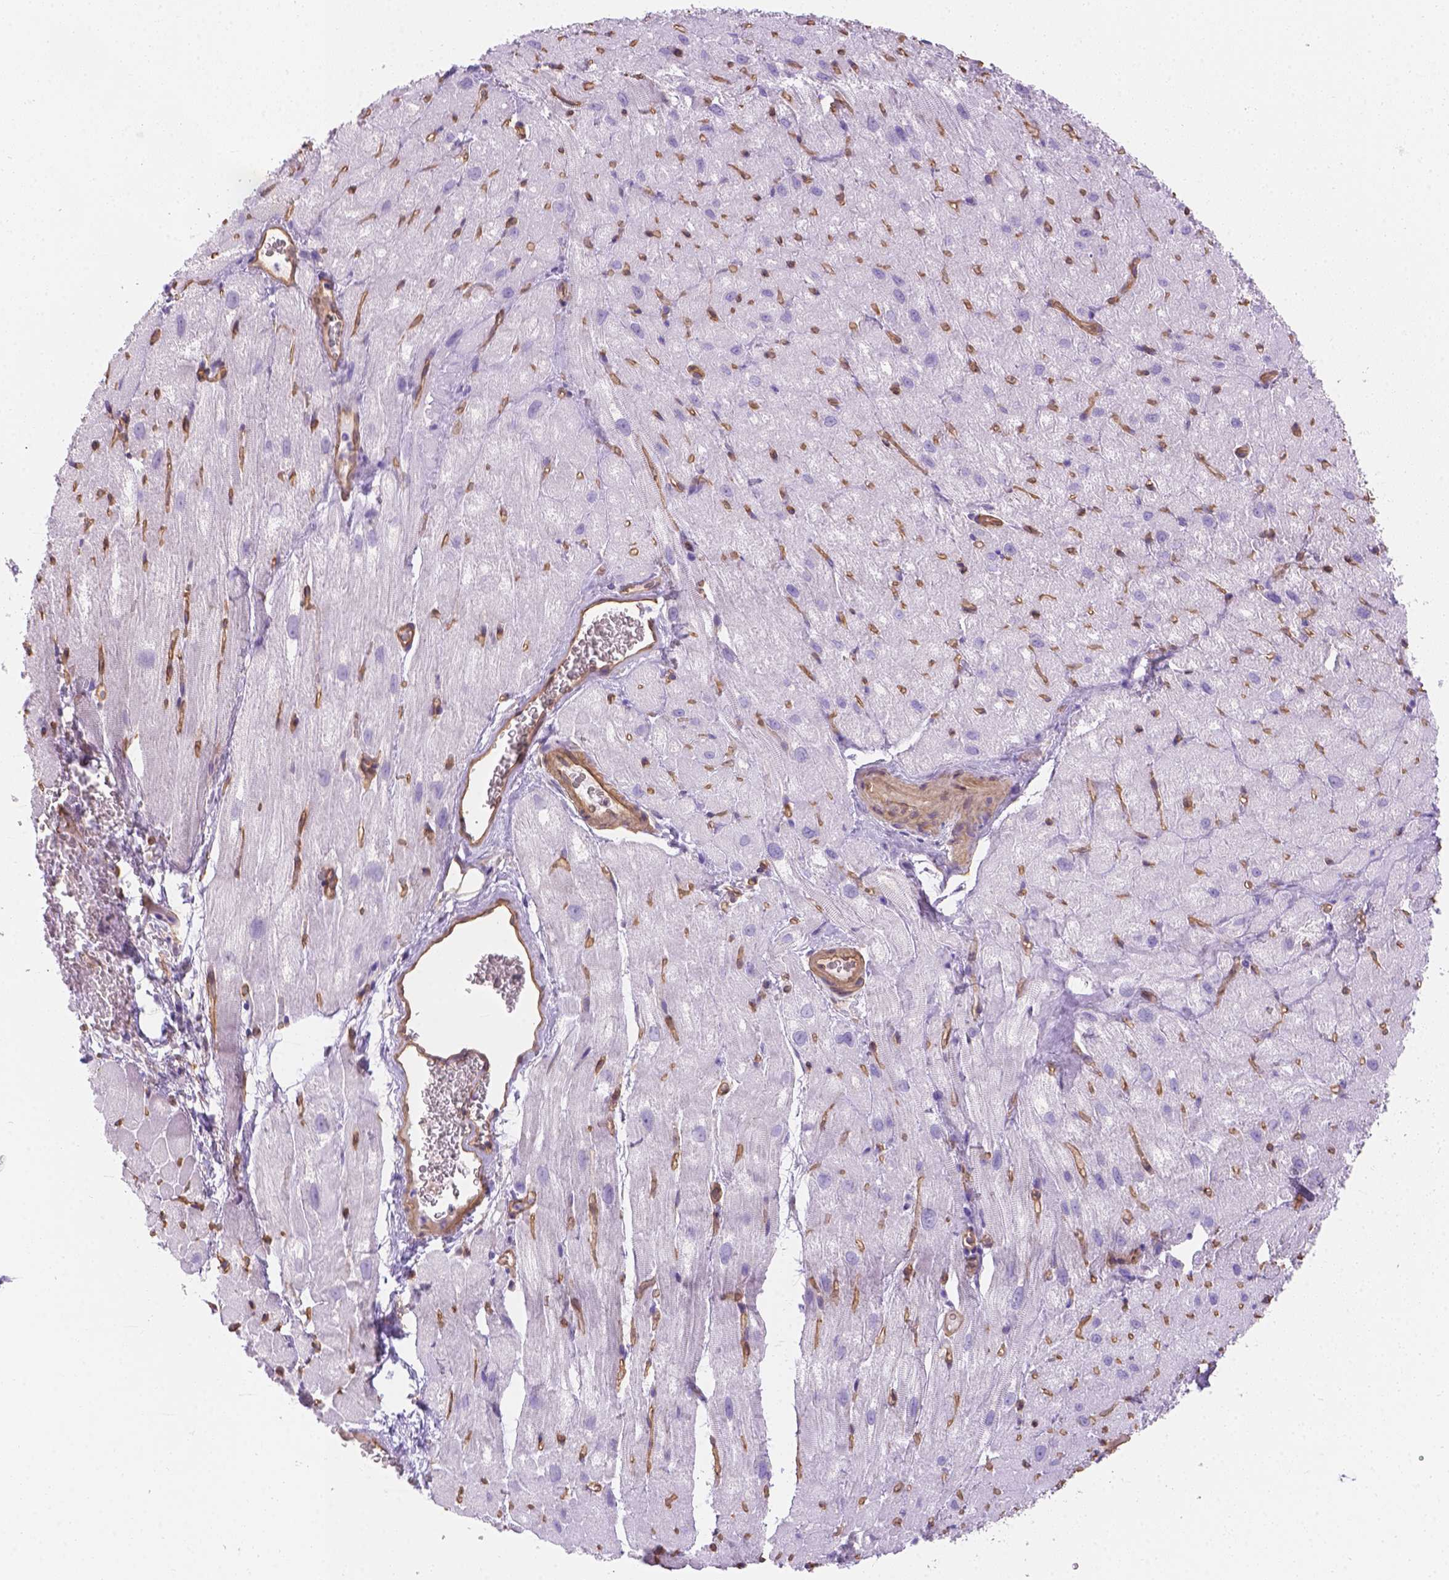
{"staining": {"intensity": "negative", "quantity": "none", "location": "none"}, "tissue": "heart muscle", "cell_type": "Cardiomyocytes", "image_type": "normal", "snomed": [{"axis": "morphology", "description": "Normal tissue, NOS"}, {"axis": "topography", "description": "Heart"}], "caption": "High magnification brightfield microscopy of unremarkable heart muscle stained with DAB (3,3'-diaminobenzidine) (brown) and counterstained with hematoxylin (blue): cardiomyocytes show no significant positivity. (DAB IHC with hematoxylin counter stain).", "gene": "SLC40A1", "patient": {"sex": "male", "age": 61}}